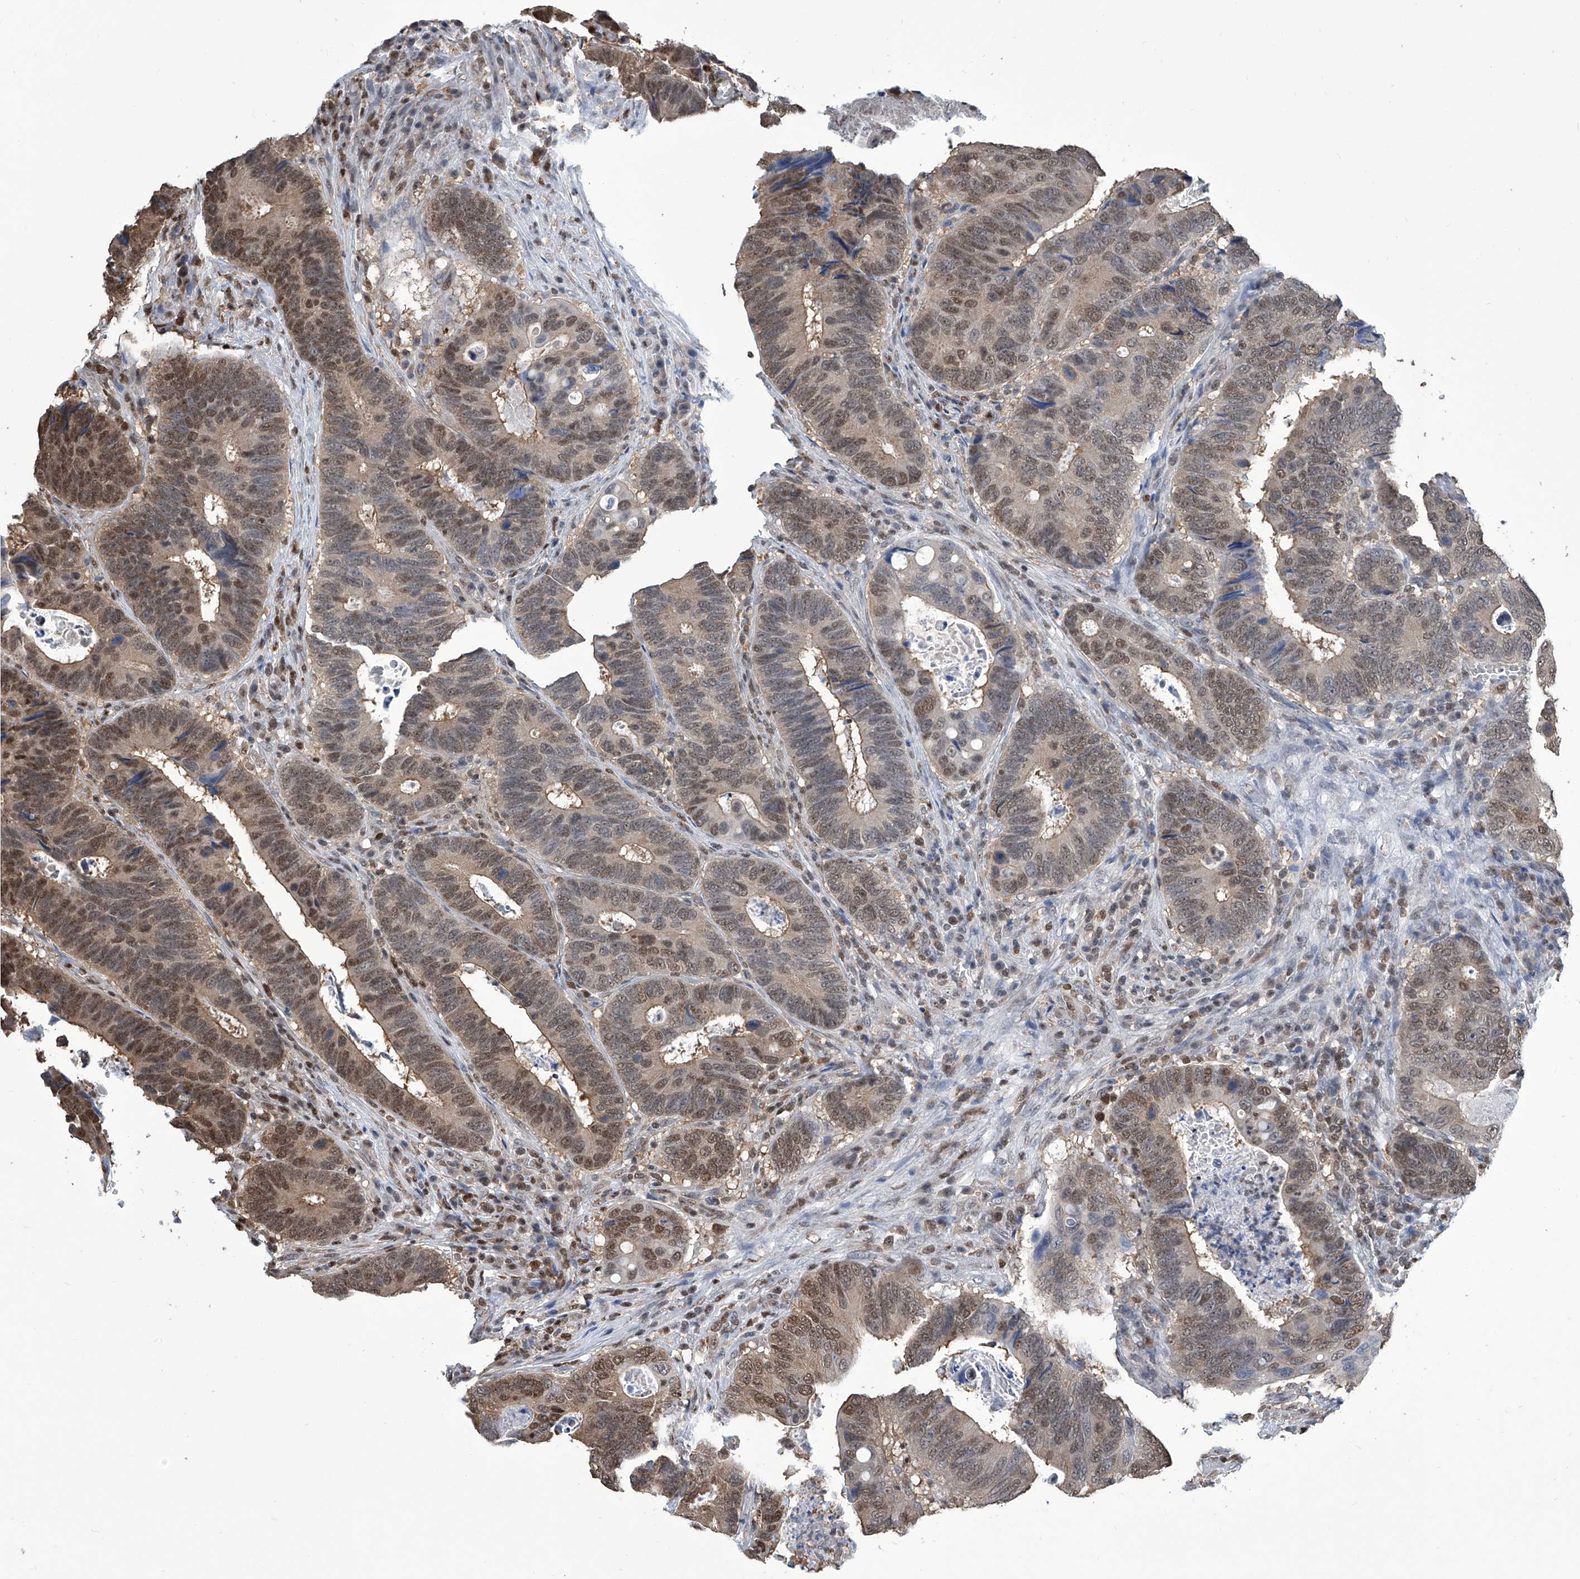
{"staining": {"intensity": "moderate", "quantity": ">75%", "location": "nuclear"}, "tissue": "colorectal cancer", "cell_type": "Tumor cells", "image_type": "cancer", "snomed": [{"axis": "morphology", "description": "Adenocarcinoma, NOS"}, {"axis": "topography", "description": "Colon"}], "caption": "High-magnification brightfield microscopy of colorectal cancer stained with DAB (3,3'-diaminobenzidine) (brown) and counterstained with hematoxylin (blue). tumor cells exhibit moderate nuclear expression is seen in about>75% of cells.", "gene": "SREBF2", "patient": {"sex": "male", "age": 72}}